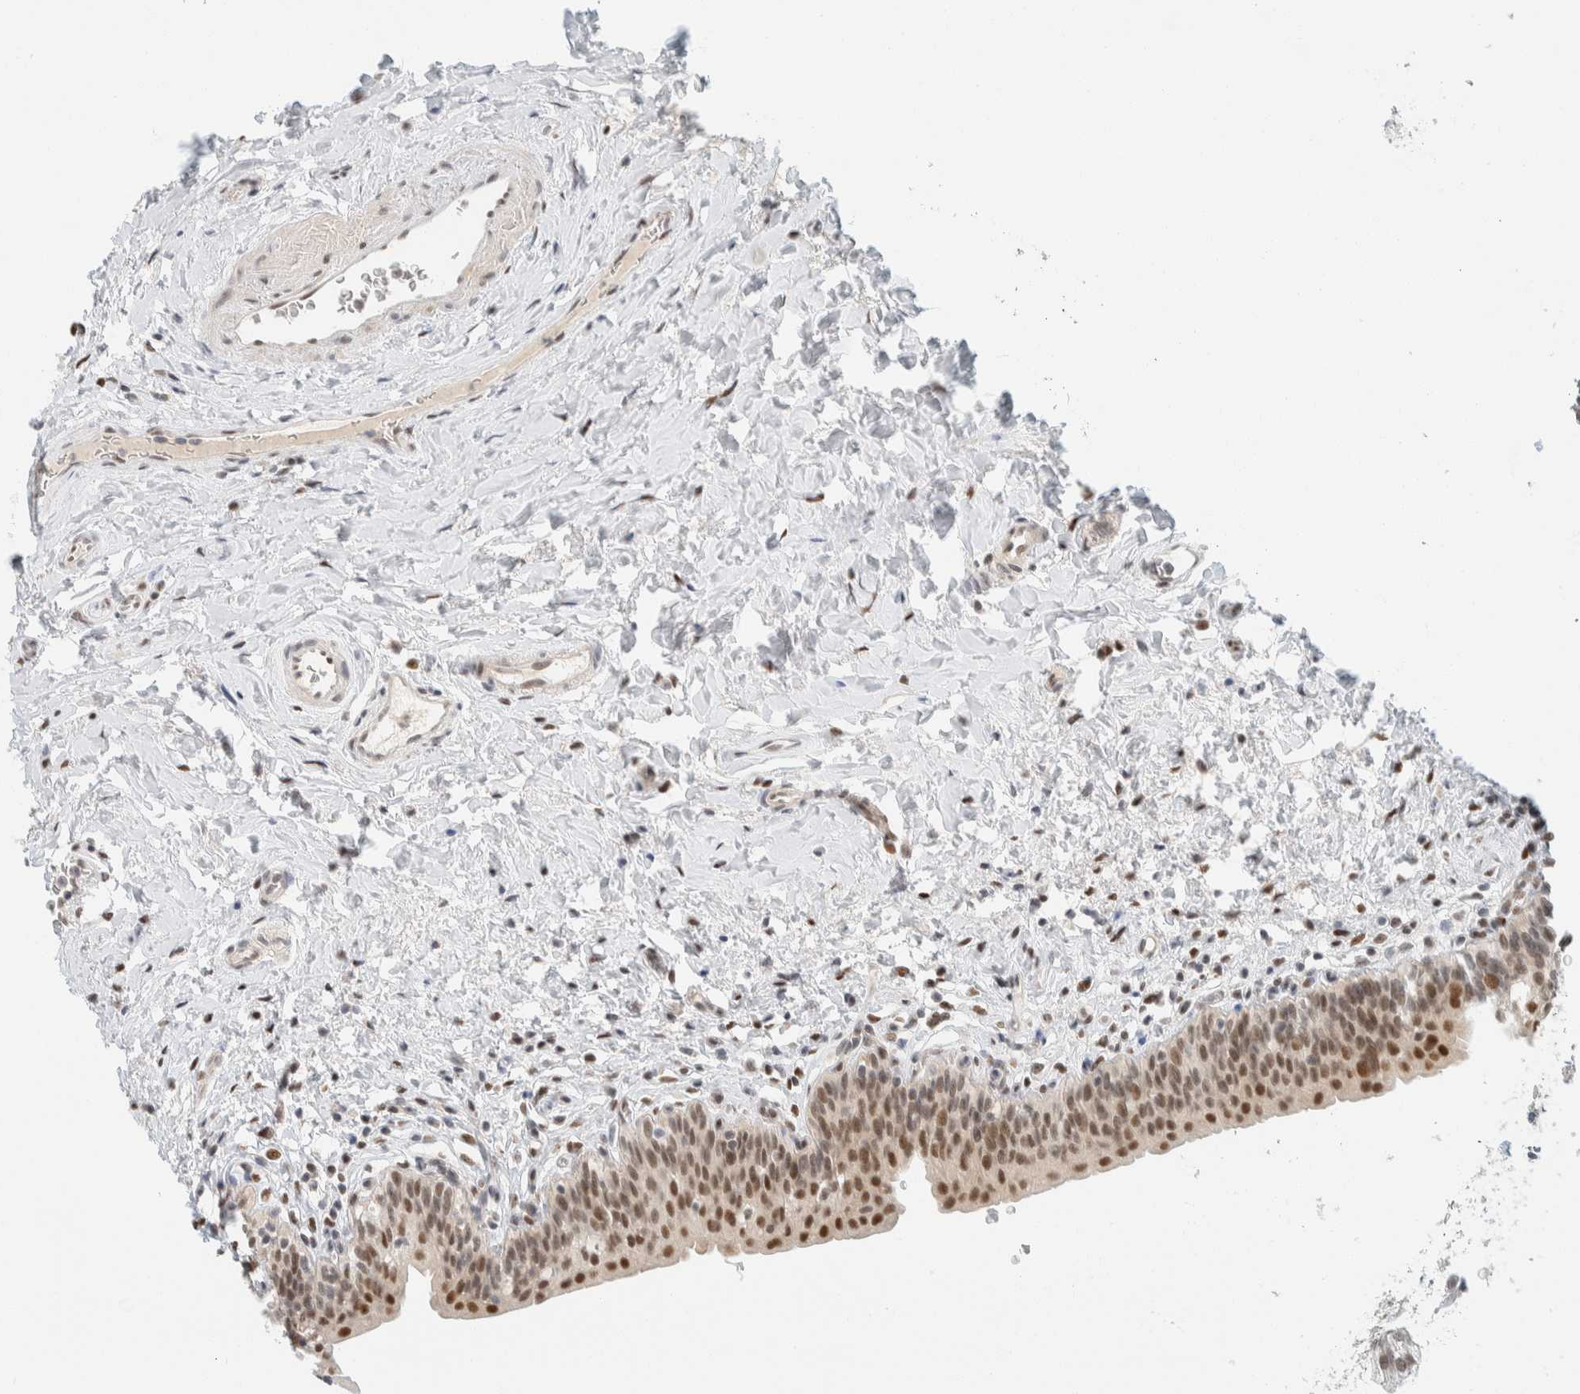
{"staining": {"intensity": "strong", "quantity": ">75%", "location": "nuclear"}, "tissue": "urinary bladder", "cell_type": "Urothelial cells", "image_type": "normal", "snomed": [{"axis": "morphology", "description": "Normal tissue, NOS"}, {"axis": "topography", "description": "Urinary bladder"}], "caption": "This histopathology image shows benign urinary bladder stained with IHC to label a protein in brown. The nuclear of urothelial cells show strong positivity for the protein. Nuclei are counter-stained blue.", "gene": "ZNF683", "patient": {"sex": "male", "age": 83}}